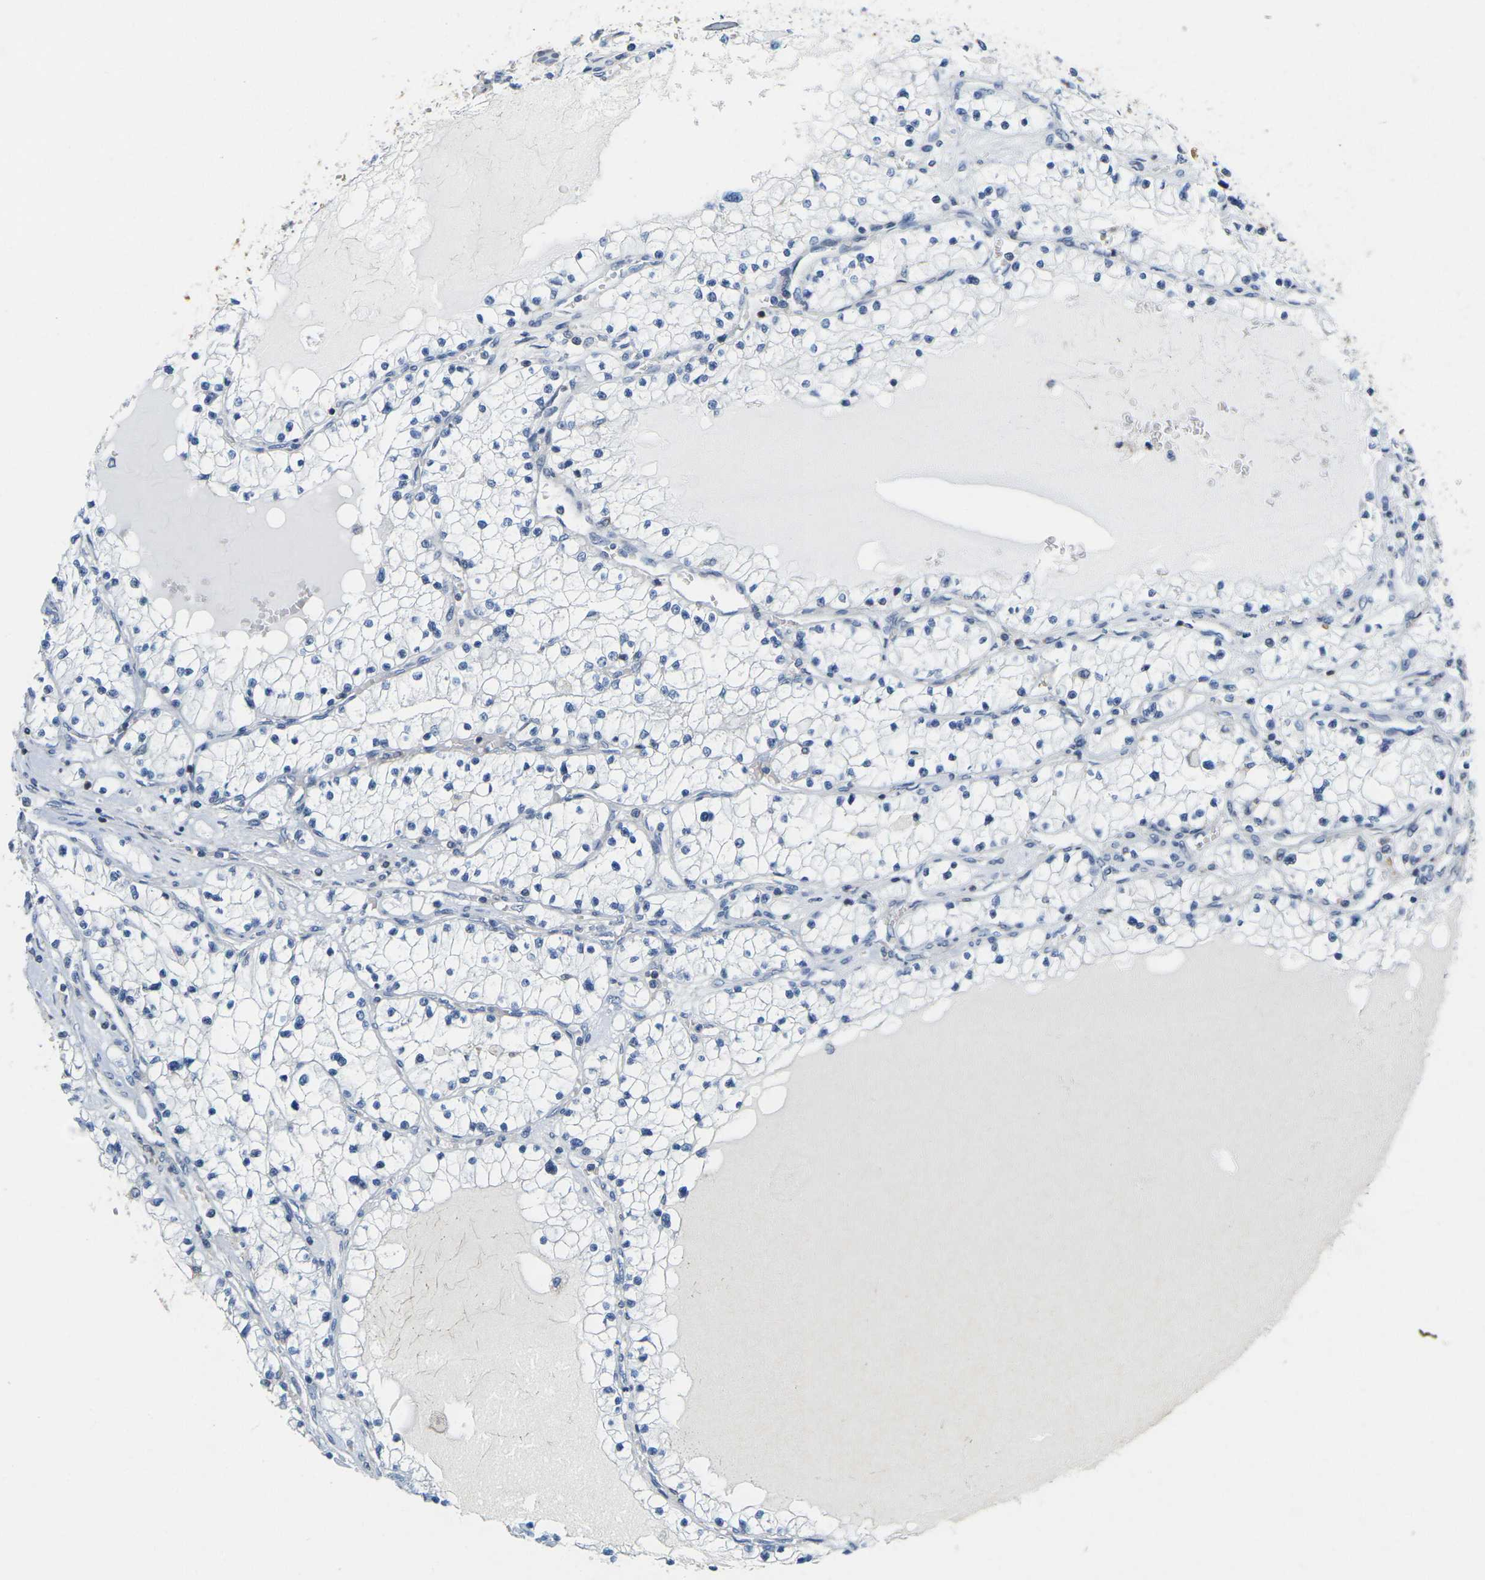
{"staining": {"intensity": "negative", "quantity": "none", "location": "none"}, "tissue": "renal cancer", "cell_type": "Tumor cells", "image_type": "cancer", "snomed": [{"axis": "morphology", "description": "Adenocarcinoma, NOS"}, {"axis": "topography", "description": "Kidney"}], "caption": "An immunohistochemistry (IHC) histopathology image of renal cancer is shown. There is no staining in tumor cells of renal cancer. The staining is performed using DAB brown chromogen with nuclei counter-stained in using hematoxylin.", "gene": "OTOF", "patient": {"sex": "male", "age": 68}}